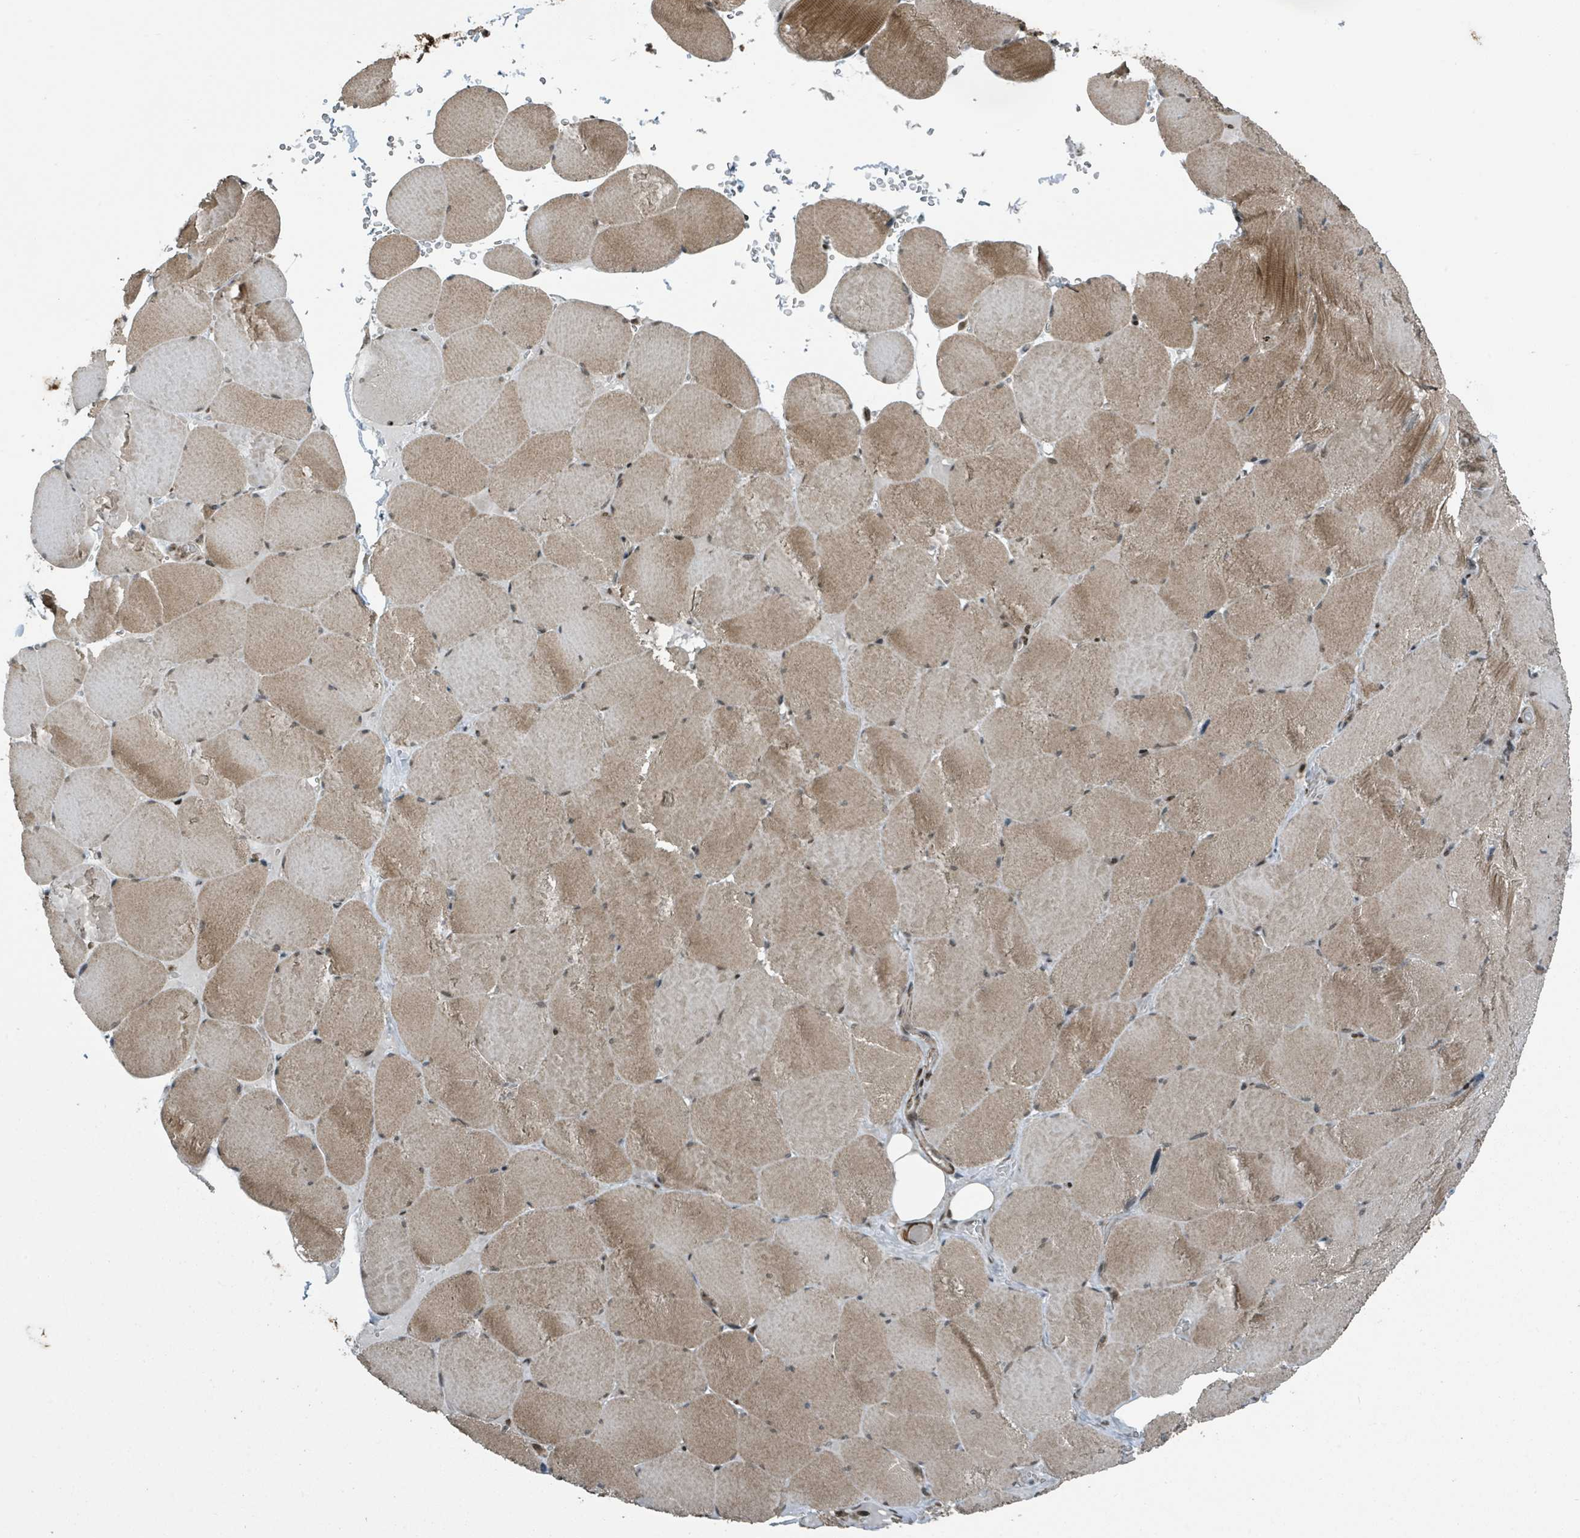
{"staining": {"intensity": "moderate", "quantity": ">75%", "location": "cytoplasmic/membranous"}, "tissue": "skeletal muscle", "cell_type": "Myocytes", "image_type": "normal", "snomed": [{"axis": "morphology", "description": "Normal tissue, NOS"}, {"axis": "topography", "description": "Skeletal muscle"}, {"axis": "topography", "description": "Head-Neck"}], "caption": "Moderate cytoplasmic/membranous positivity is appreciated in about >75% of myocytes in benign skeletal muscle. (DAB IHC with brightfield microscopy, high magnification).", "gene": "PHIP", "patient": {"sex": "male", "age": 66}}